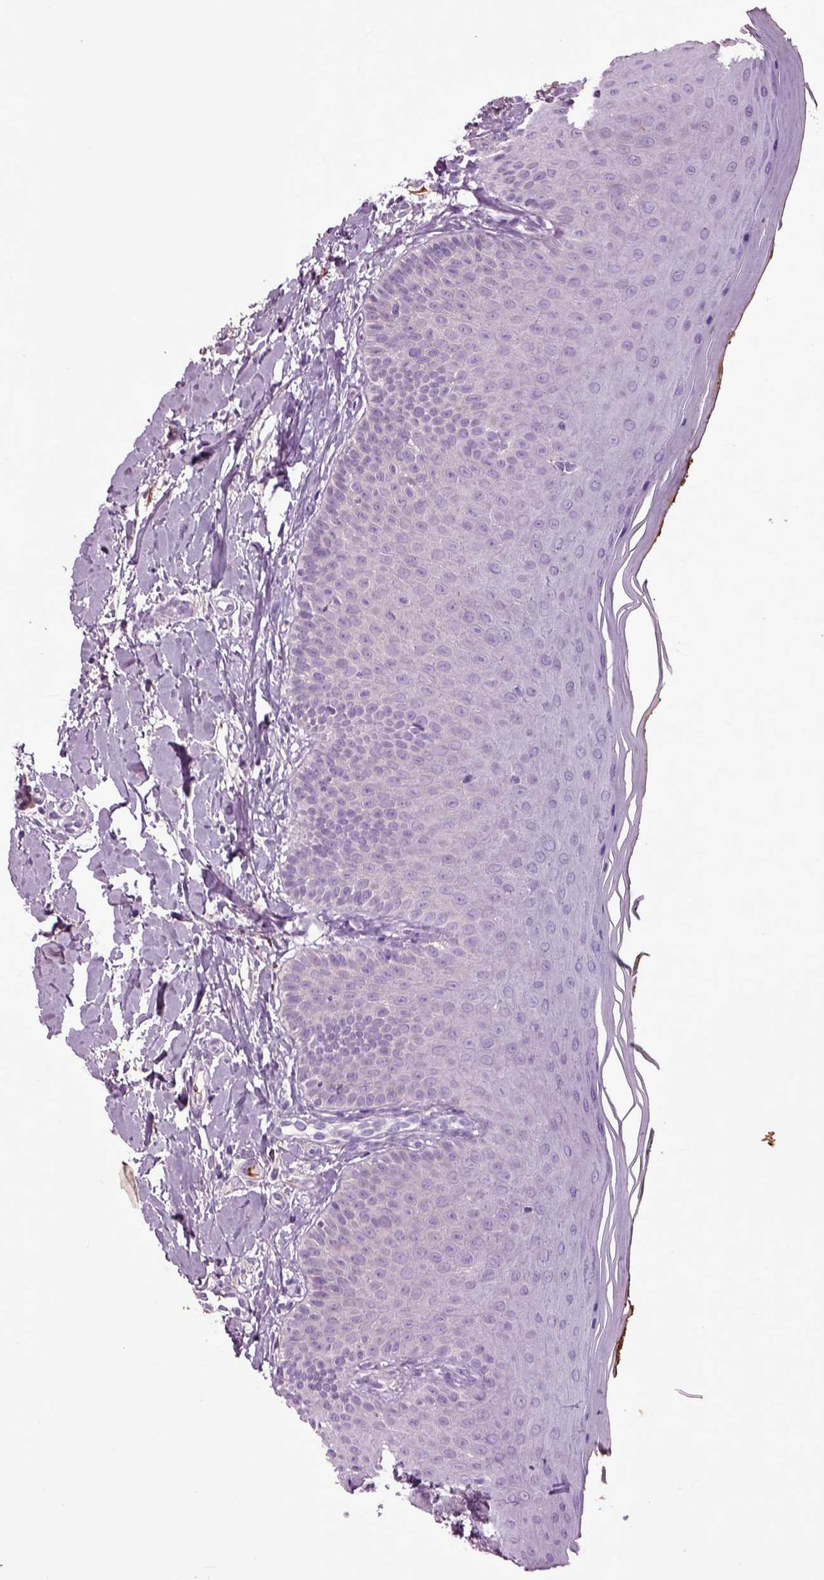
{"staining": {"intensity": "weak", "quantity": "<25%", "location": "cytoplasmic/membranous"}, "tissue": "oral mucosa", "cell_type": "Squamous epithelial cells", "image_type": "normal", "snomed": [{"axis": "morphology", "description": "Normal tissue, NOS"}, {"axis": "topography", "description": "Oral tissue"}], "caption": "Human oral mucosa stained for a protein using immunohistochemistry (IHC) reveals no positivity in squamous epithelial cells.", "gene": "SPON1", "patient": {"sex": "female", "age": 43}}